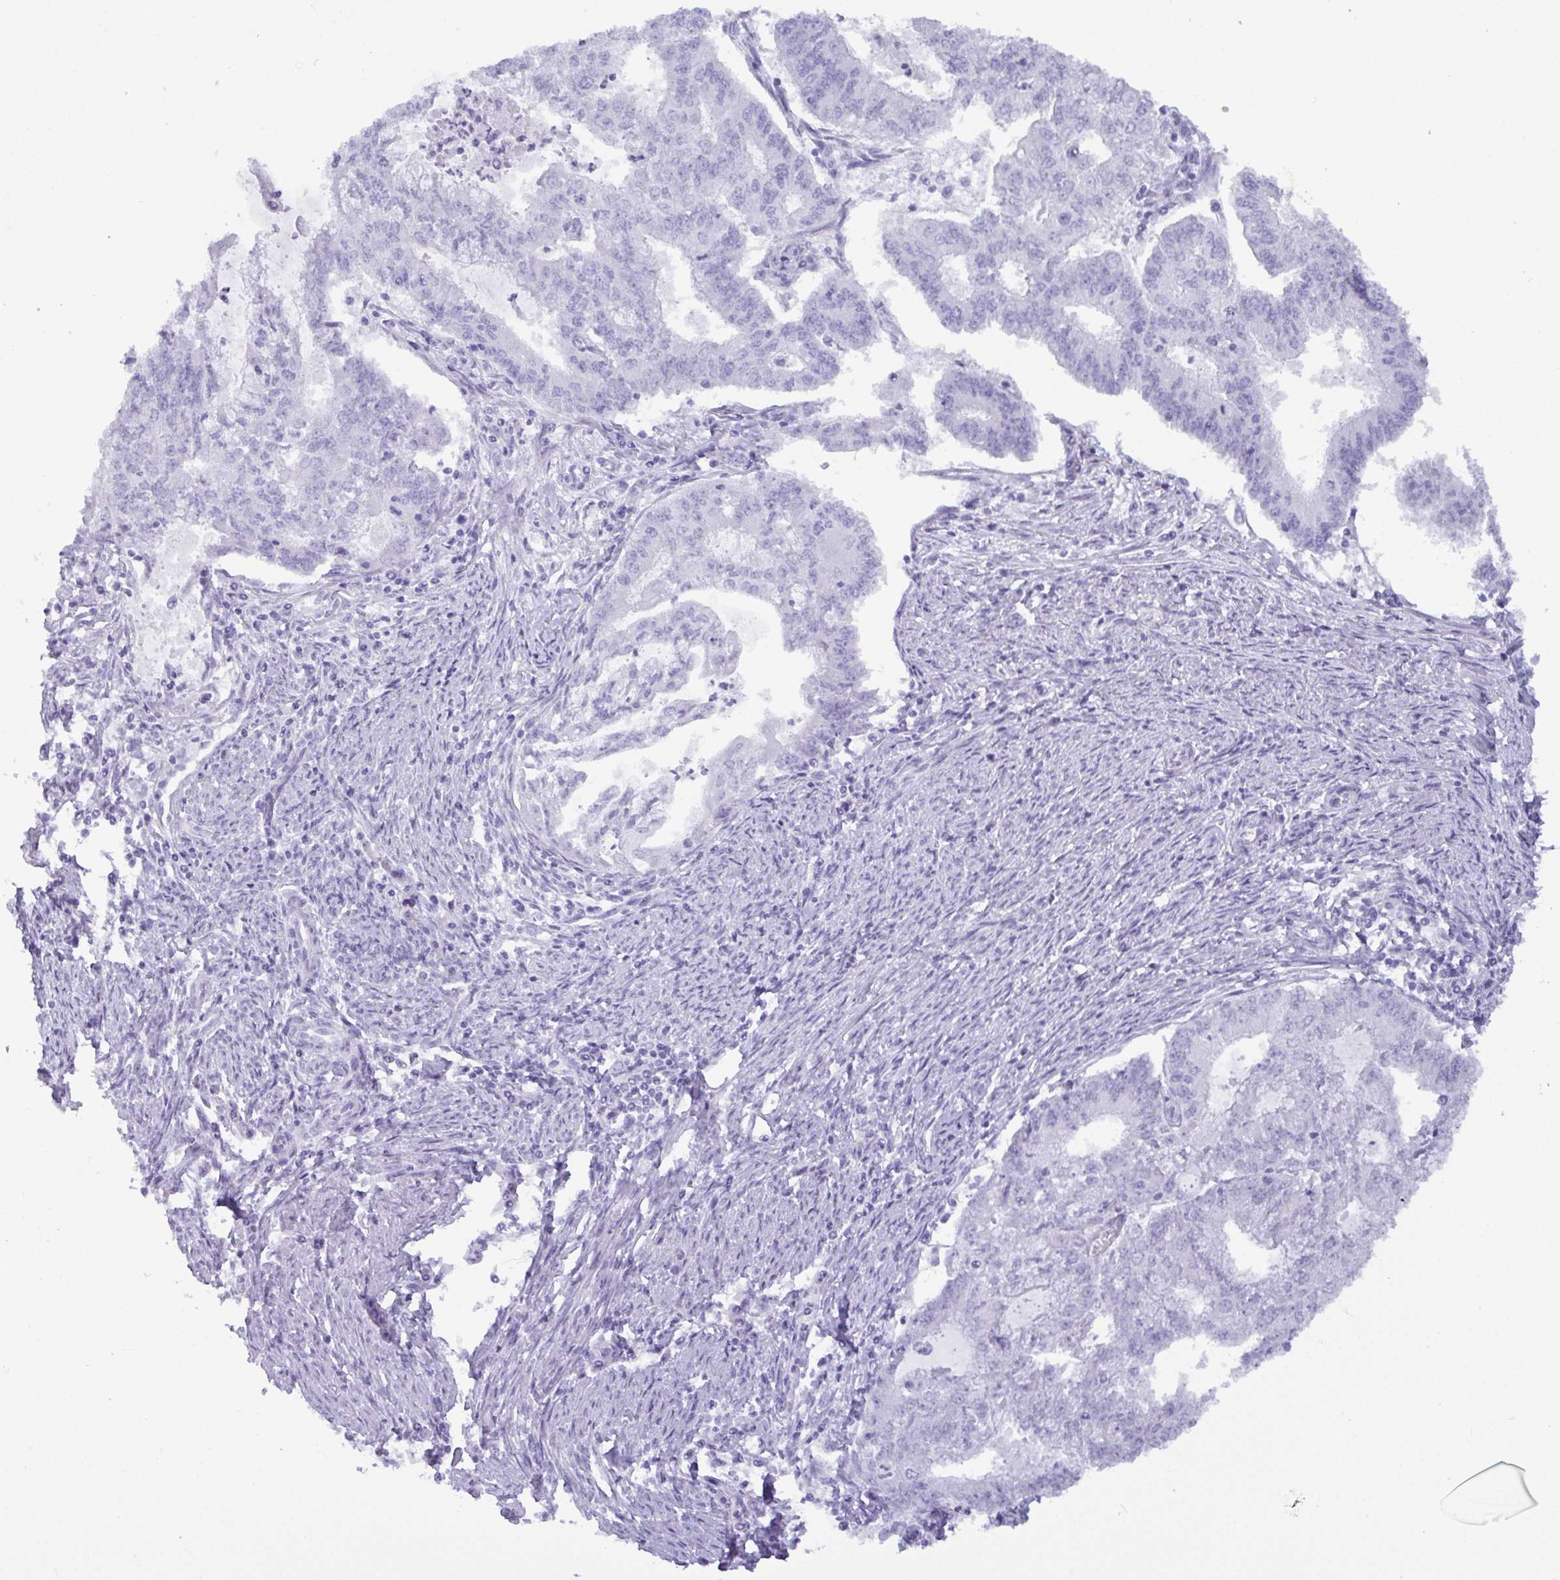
{"staining": {"intensity": "negative", "quantity": "none", "location": "none"}, "tissue": "endometrial cancer", "cell_type": "Tumor cells", "image_type": "cancer", "snomed": [{"axis": "morphology", "description": "Adenocarcinoma, NOS"}, {"axis": "topography", "description": "Endometrium"}], "caption": "Tumor cells are negative for brown protein staining in endometrial adenocarcinoma.", "gene": "C4orf33", "patient": {"sex": "female", "age": 61}}